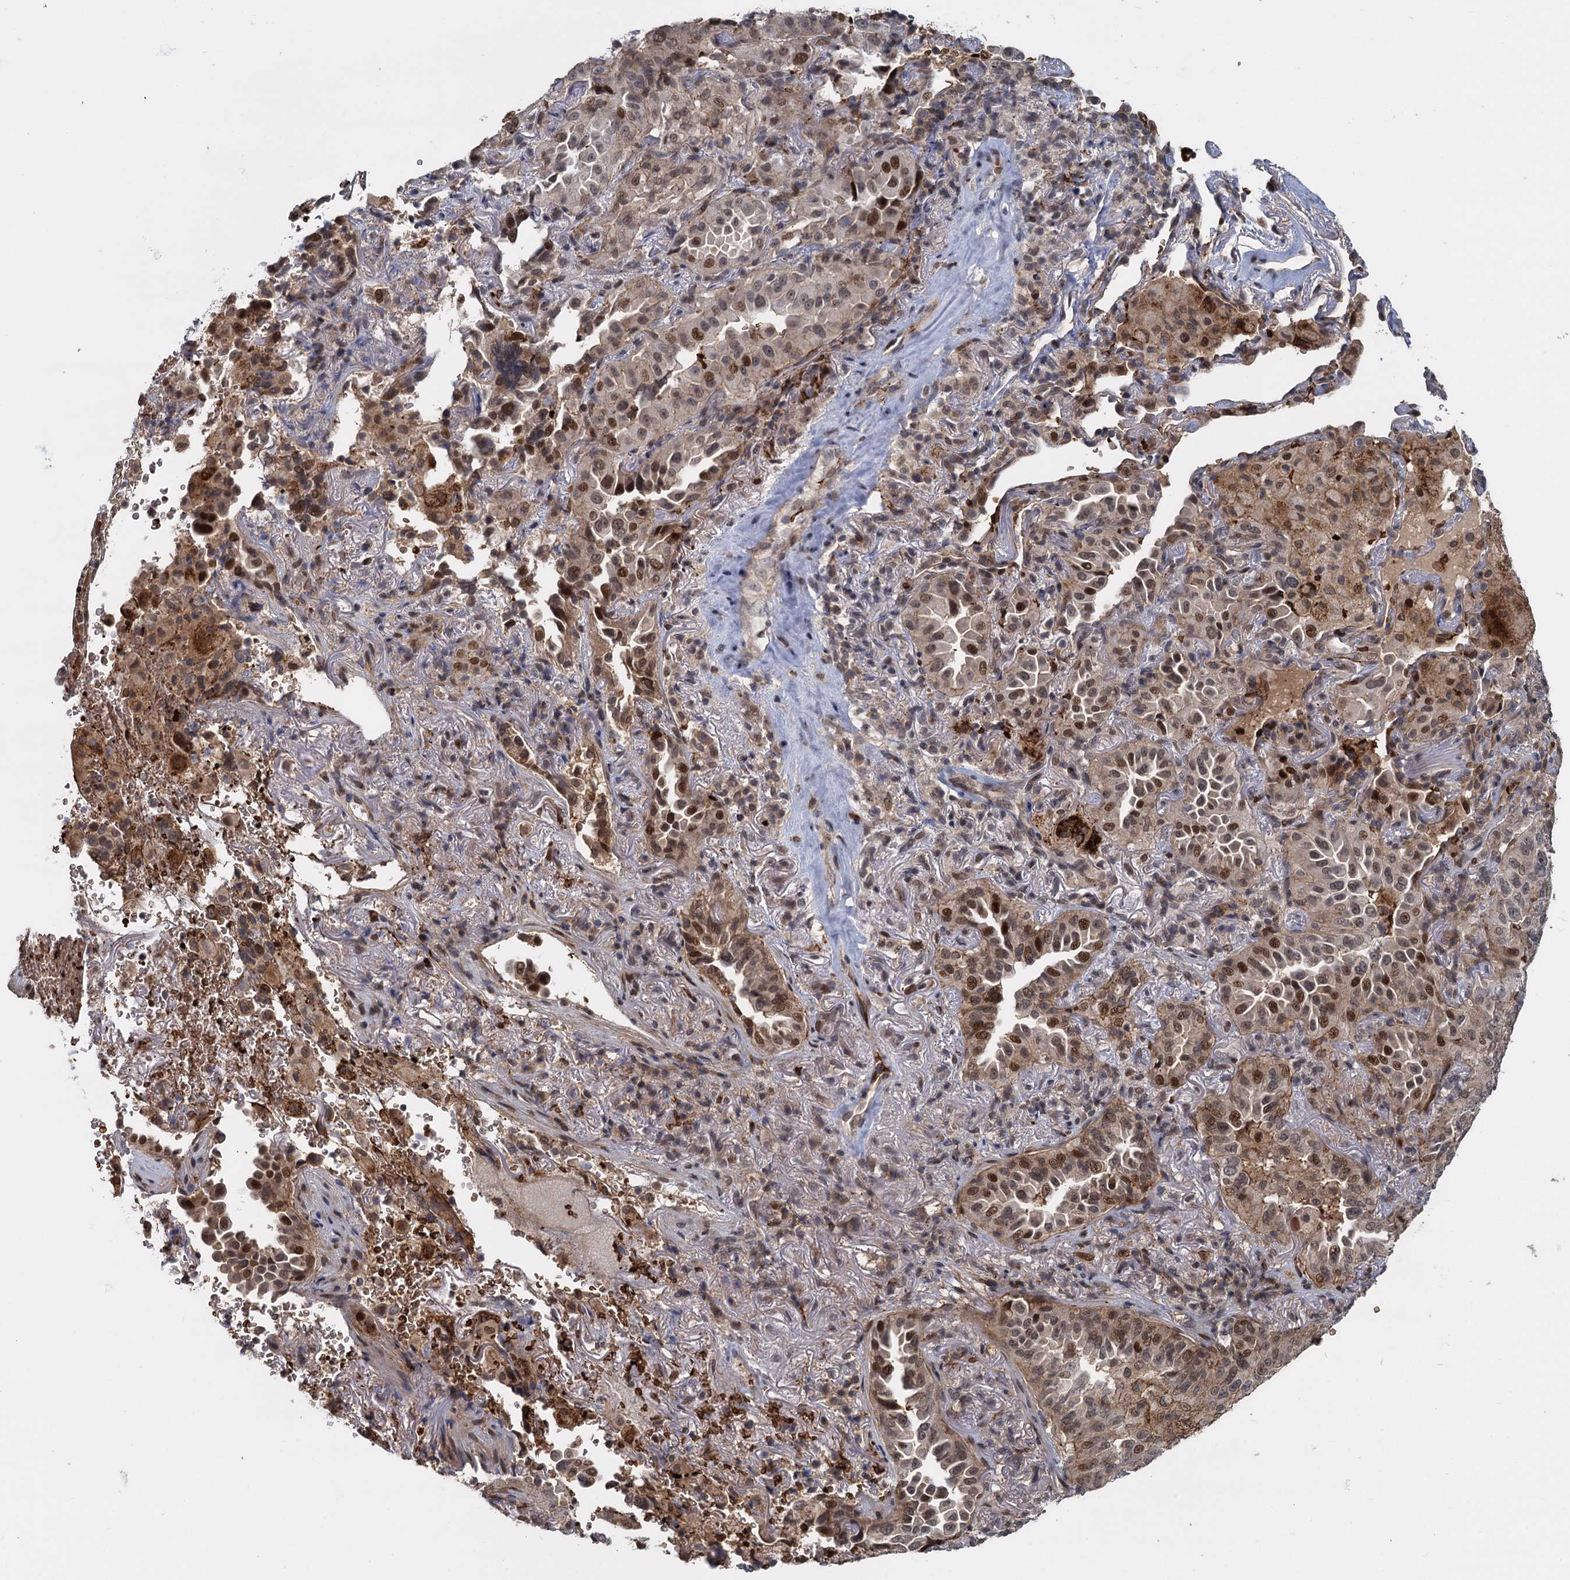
{"staining": {"intensity": "moderate", "quantity": ">75%", "location": "nuclear"}, "tissue": "lung cancer", "cell_type": "Tumor cells", "image_type": "cancer", "snomed": [{"axis": "morphology", "description": "Adenocarcinoma, NOS"}, {"axis": "topography", "description": "Lung"}], "caption": "Lung adenocarcinoma tissue reveals moderate nuclear expression in approximately >75% of tumor cells, visualized by immunohistochemistry.", "gene": "FANCI", "patient": {"sex": "female", "age": 69}}